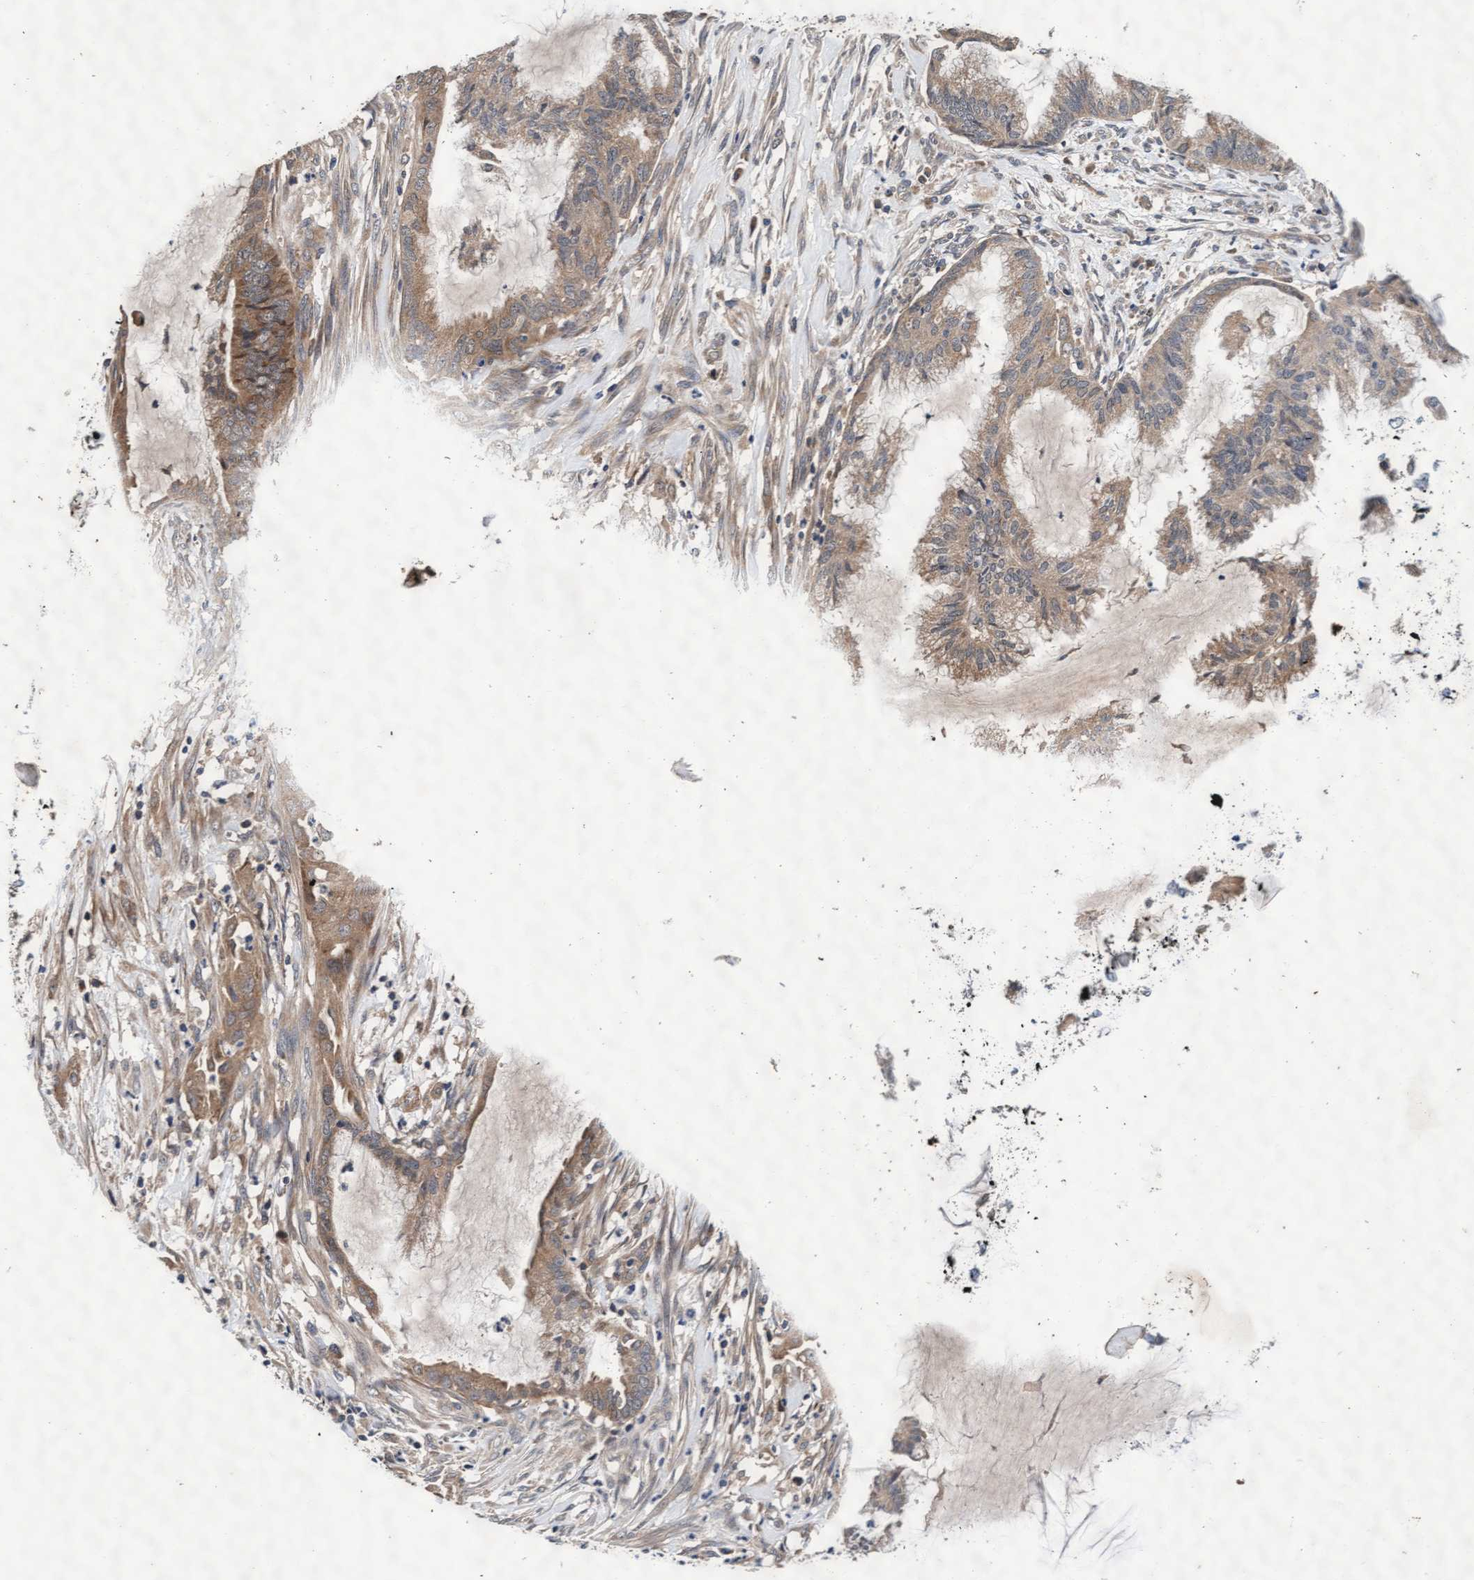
{"staining": {"intensity": "moderate", "quantity": "25%-75%", "location": "cytoplasmic/membranous"}, "tissue": "endometrial cancer", "cell_type": "Tumor cells", "image_type": "cancer", "snomed": [{"axis": "morphology", "description": "Adenocarcinoma, NOS"}, {"axis": "topography", "description": "Endometrium"}], "caption": "High-magnification brightfield microscopy of adenocarcinoma (endometrial) stained with DAB (brown) and counterstained with hematoxylin (blue). tumor cells exhibit moderate cytoplasmic/membranous expression is appreciated in about25%-75% of cells.", "gene": "EFCAB13", "patient": {"sex": "female", "age": 86}}